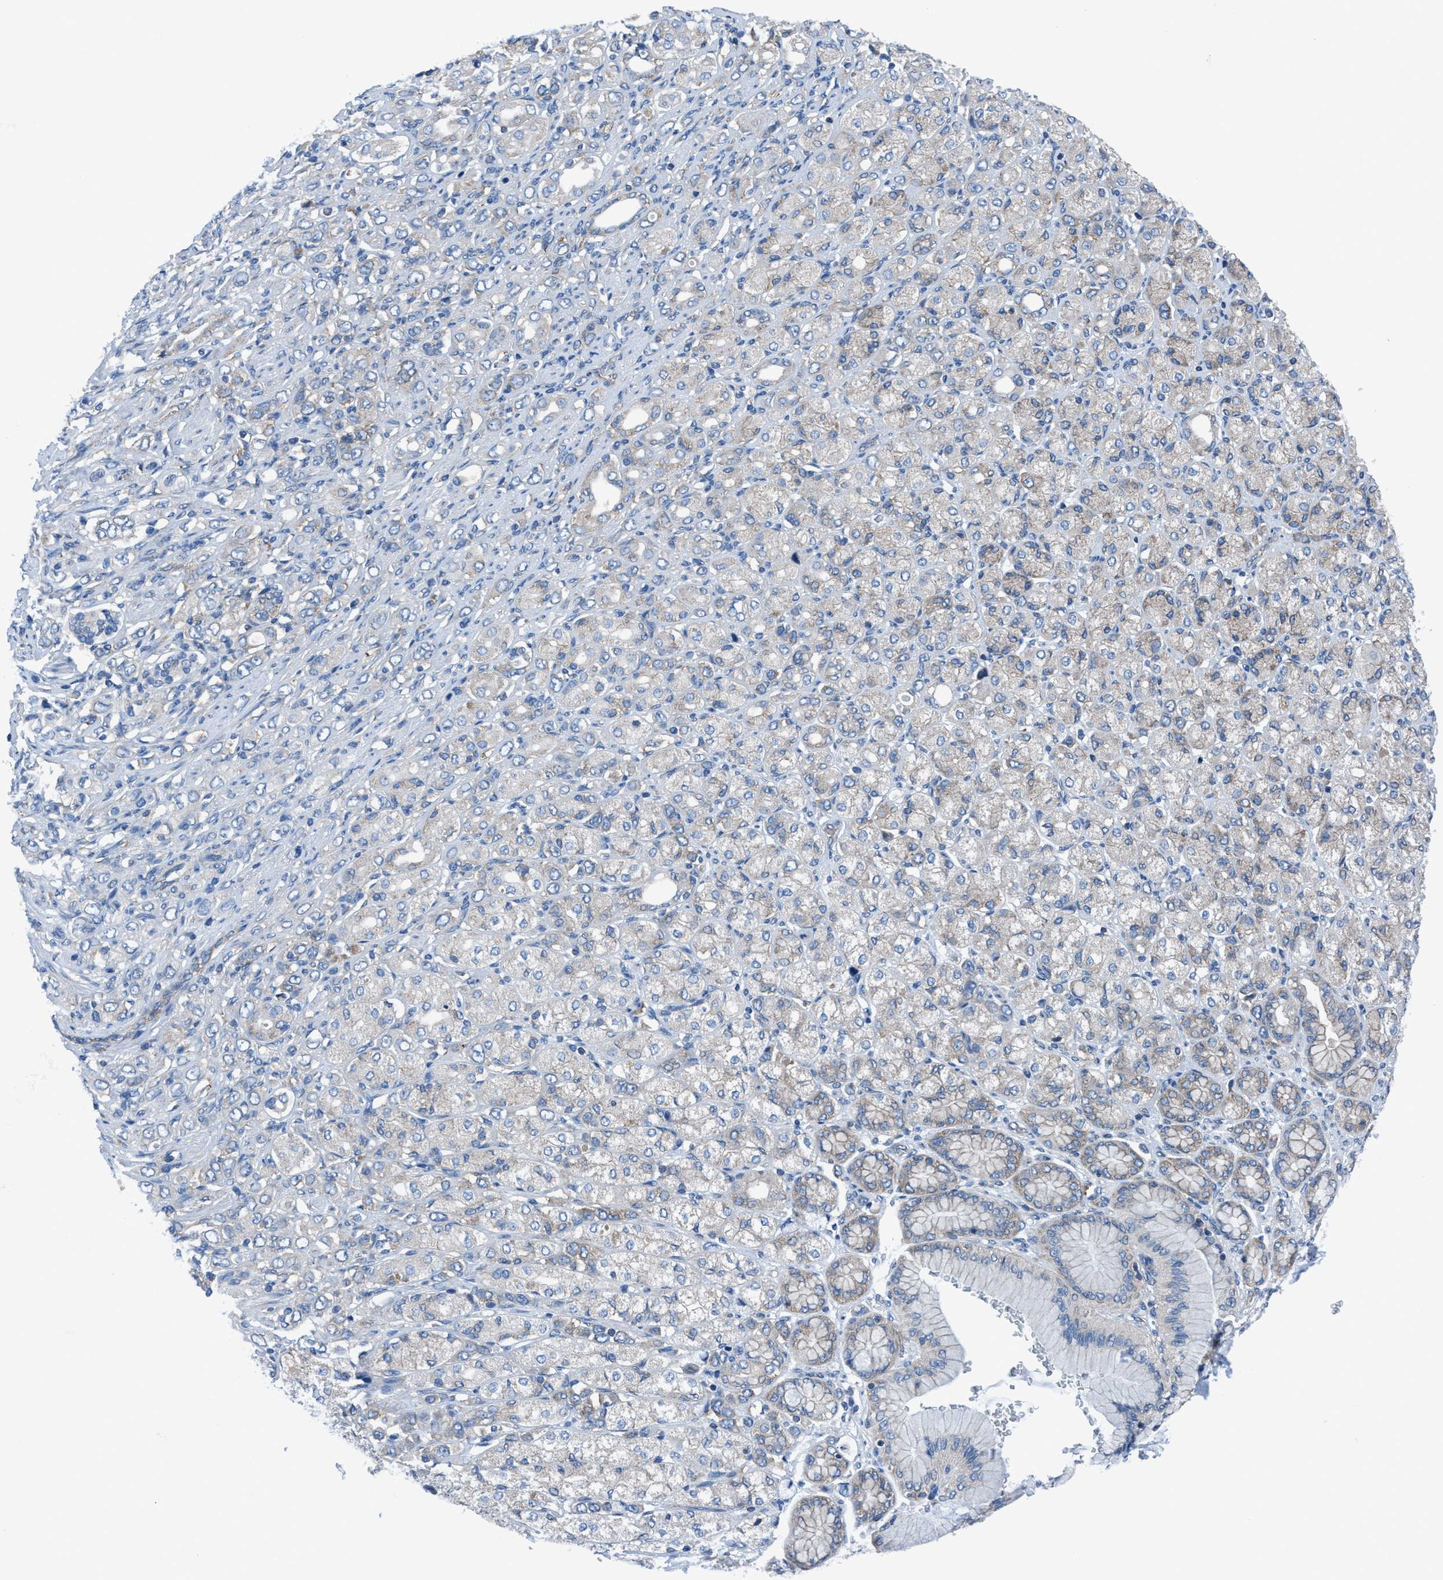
{"staining": {"intensity": "negative", "quantity": "none", "location": "none"}, "tissue": "stomach cancer", "cell_type": "Tumor cells", "image_type": "cancer", "snomed": [{"axis": "morphology", "description": "Adenocarcinoma, NOS"}, {"axis": "topography", "description": "Stomach"}], "caption": "Tumor cells are negative for protein expression in human stomach cancer.", "gene": "NMT1", "patient": {"sex": "female", "age": 65}}